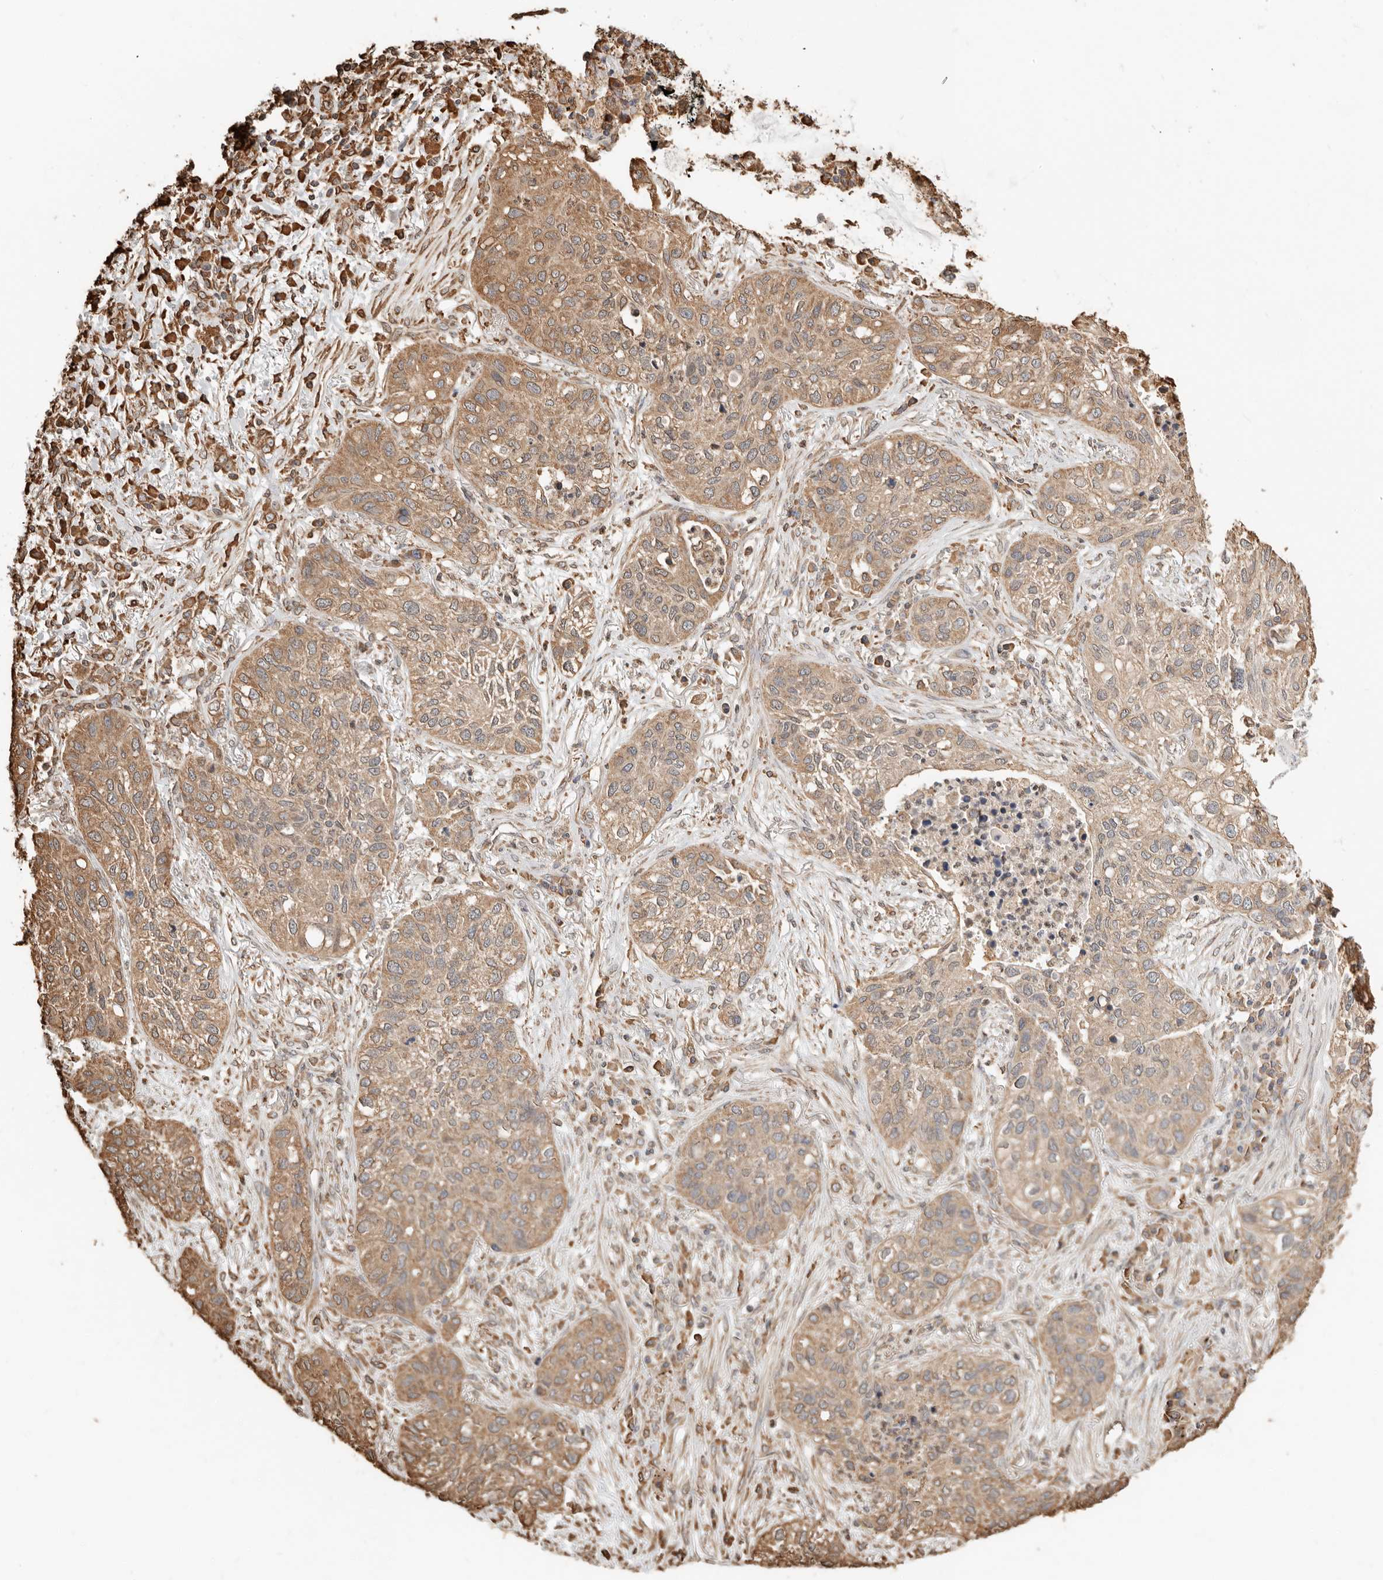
{"staining": {"intensity": "moderate", "quantity": ">75%", "location": "cytoplasmic/membranous"}, "tissue": "lung cancer", "cell_type": "Tumor cells", "image_type": "cancer", "snomed": [{"axis": "morphology", "description": "Squamous cell carcinoma, NOS"}, {"axis": "topography", "description": "Lung"}], "caption": "Protein staining by immunohistochemistry (IHC) demonstrates moderate cytoplasmic/membranous positivity in approximately >75% of tumor cells in lung cancer.", "gene": "ARHGEF10L", "patient": {"sex": "female", "age": 63}}